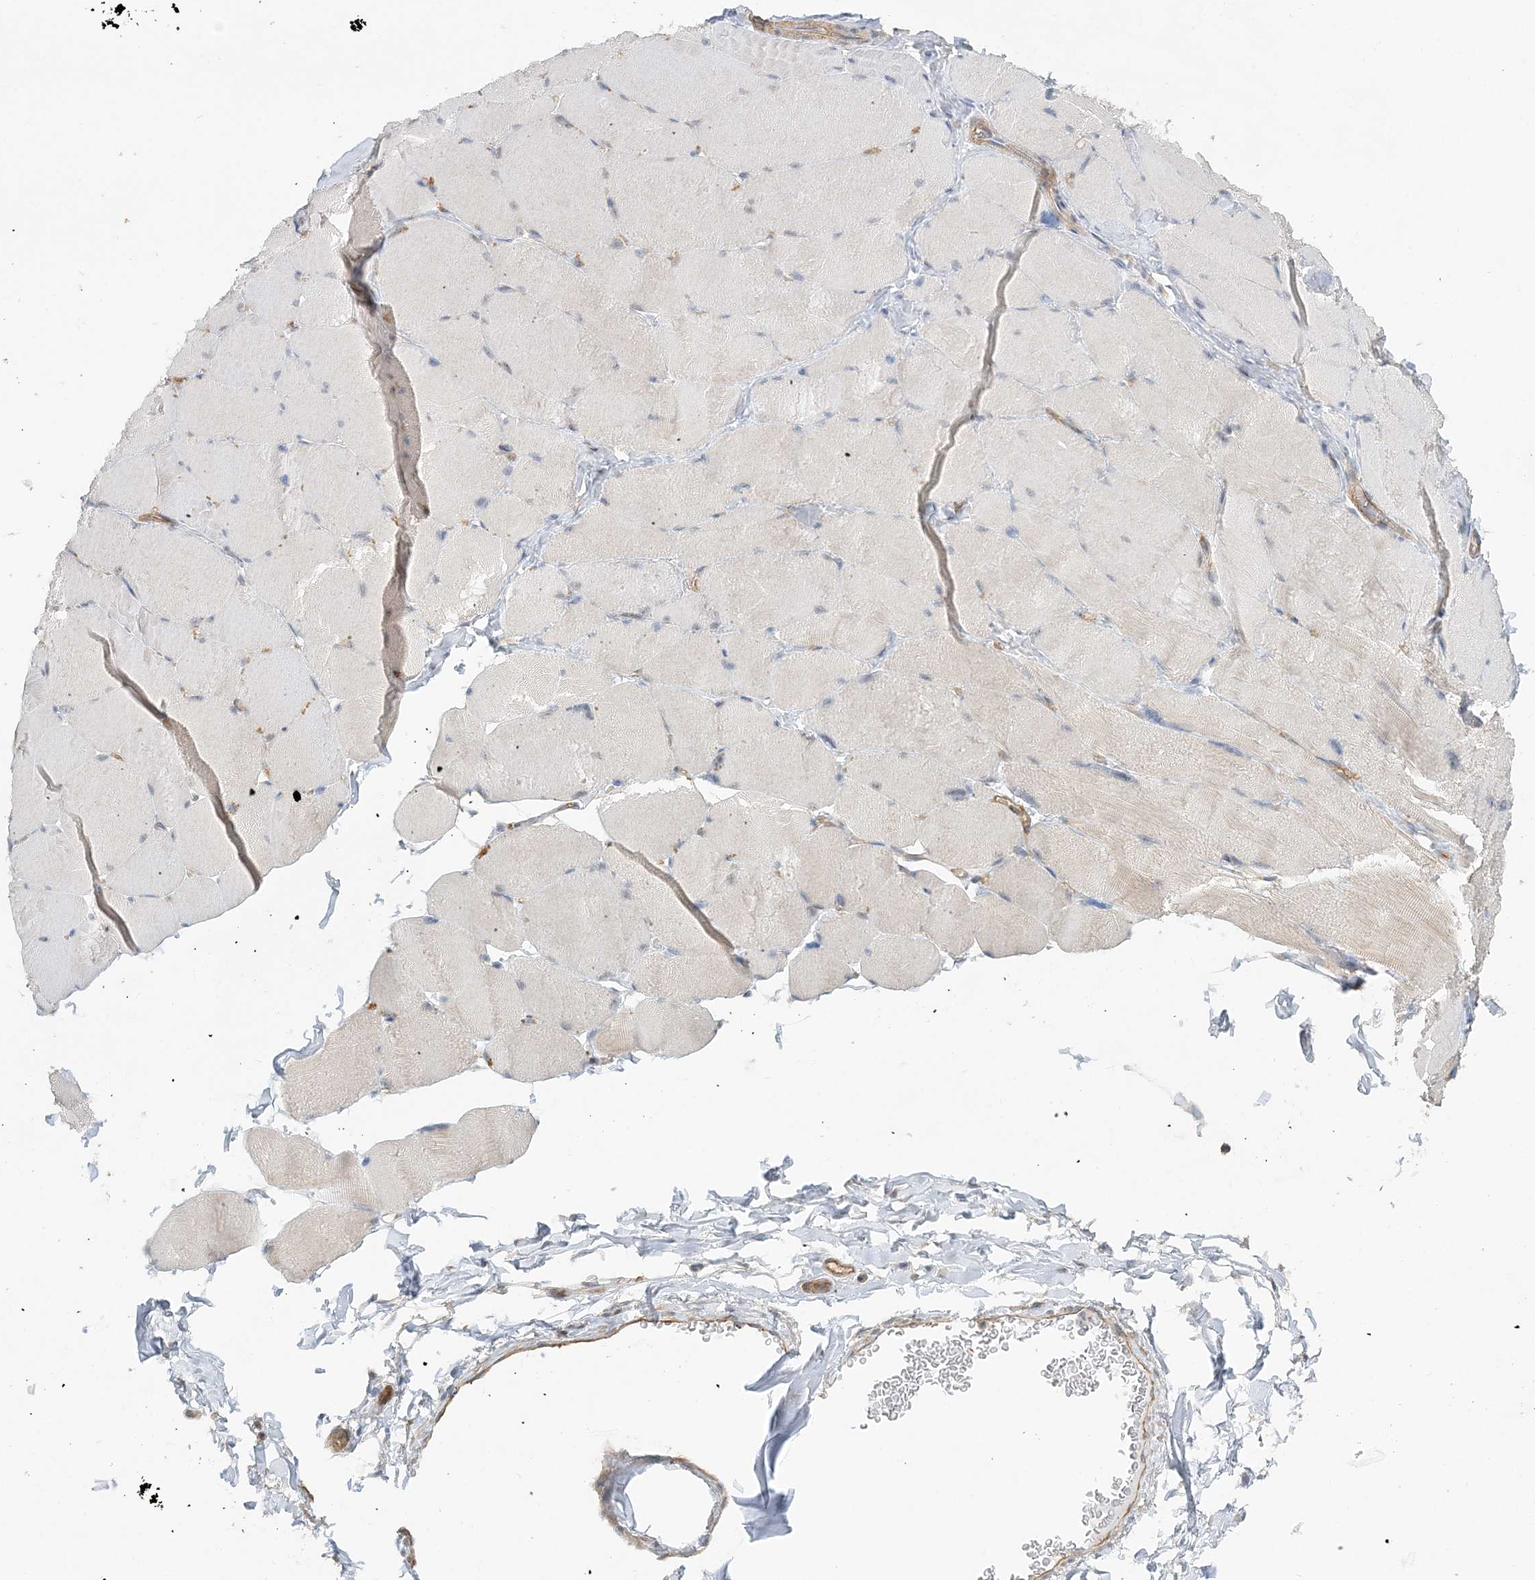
{"staining": {"intensity": "negative", "quantity": "none", "location": "none"}, "tissue": "skeletal muscle", "cell_type": "Myocytes", "image_type": "normal", "snomed": [{"axis": "morphology", "description": "Normal tissue, NOS"}, {"axis": "topography", "description": "Skin"}, {"axis": "topography", "description": "Skeletal muscle"}], "caption": "A micrograph of human skeletal muscle is negative for staining in myocytes. (Brightfield microscopy of DAB (3,3'-diaminobenzidine) immunohistochemistry (IHC) at high magnification).", "gene": "MAT2B", "patient": {"sex": "male", "age": 83}}